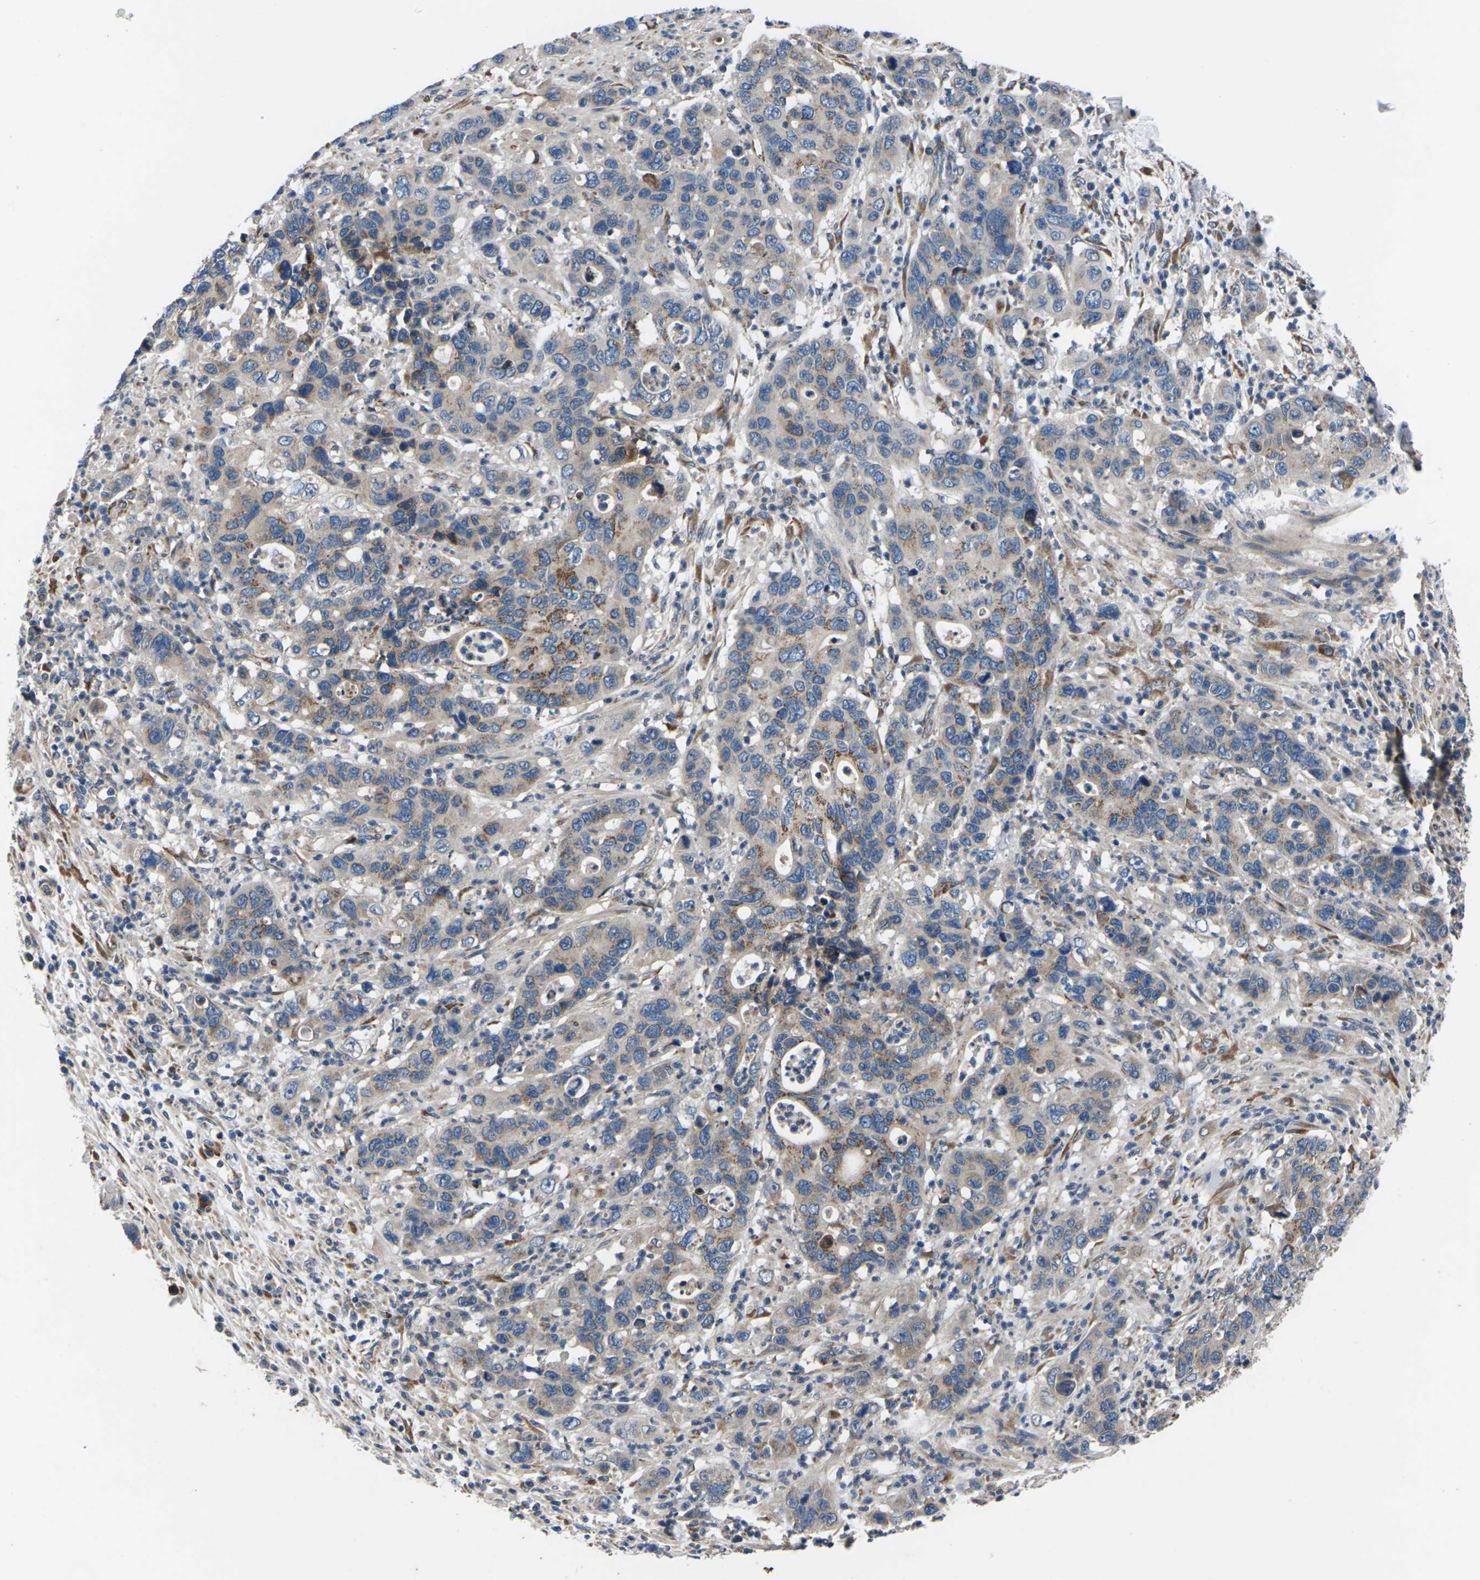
{"staining": {"intensity": "moderate", "quantity": ">75%", "location": "cytoplasmic/membranous"}, "tissue": "pancreatic cancer", "cell_type": "Tumor cells", "image_type": "cancer", "snomed": [{"axis": "morphology", "description": "Adenocarcinoma, NOS"}, {"axis": "topography", "description": "Pancreas"}], "caption": "Protein expression by IHC shows moderate cytoplasmic/membranous expression in about >75% of tumor cells in pancreatic cancer (adenocarcinoma).", "gene": "GABRP", "patient": {"sex": "female", "age": 71}}